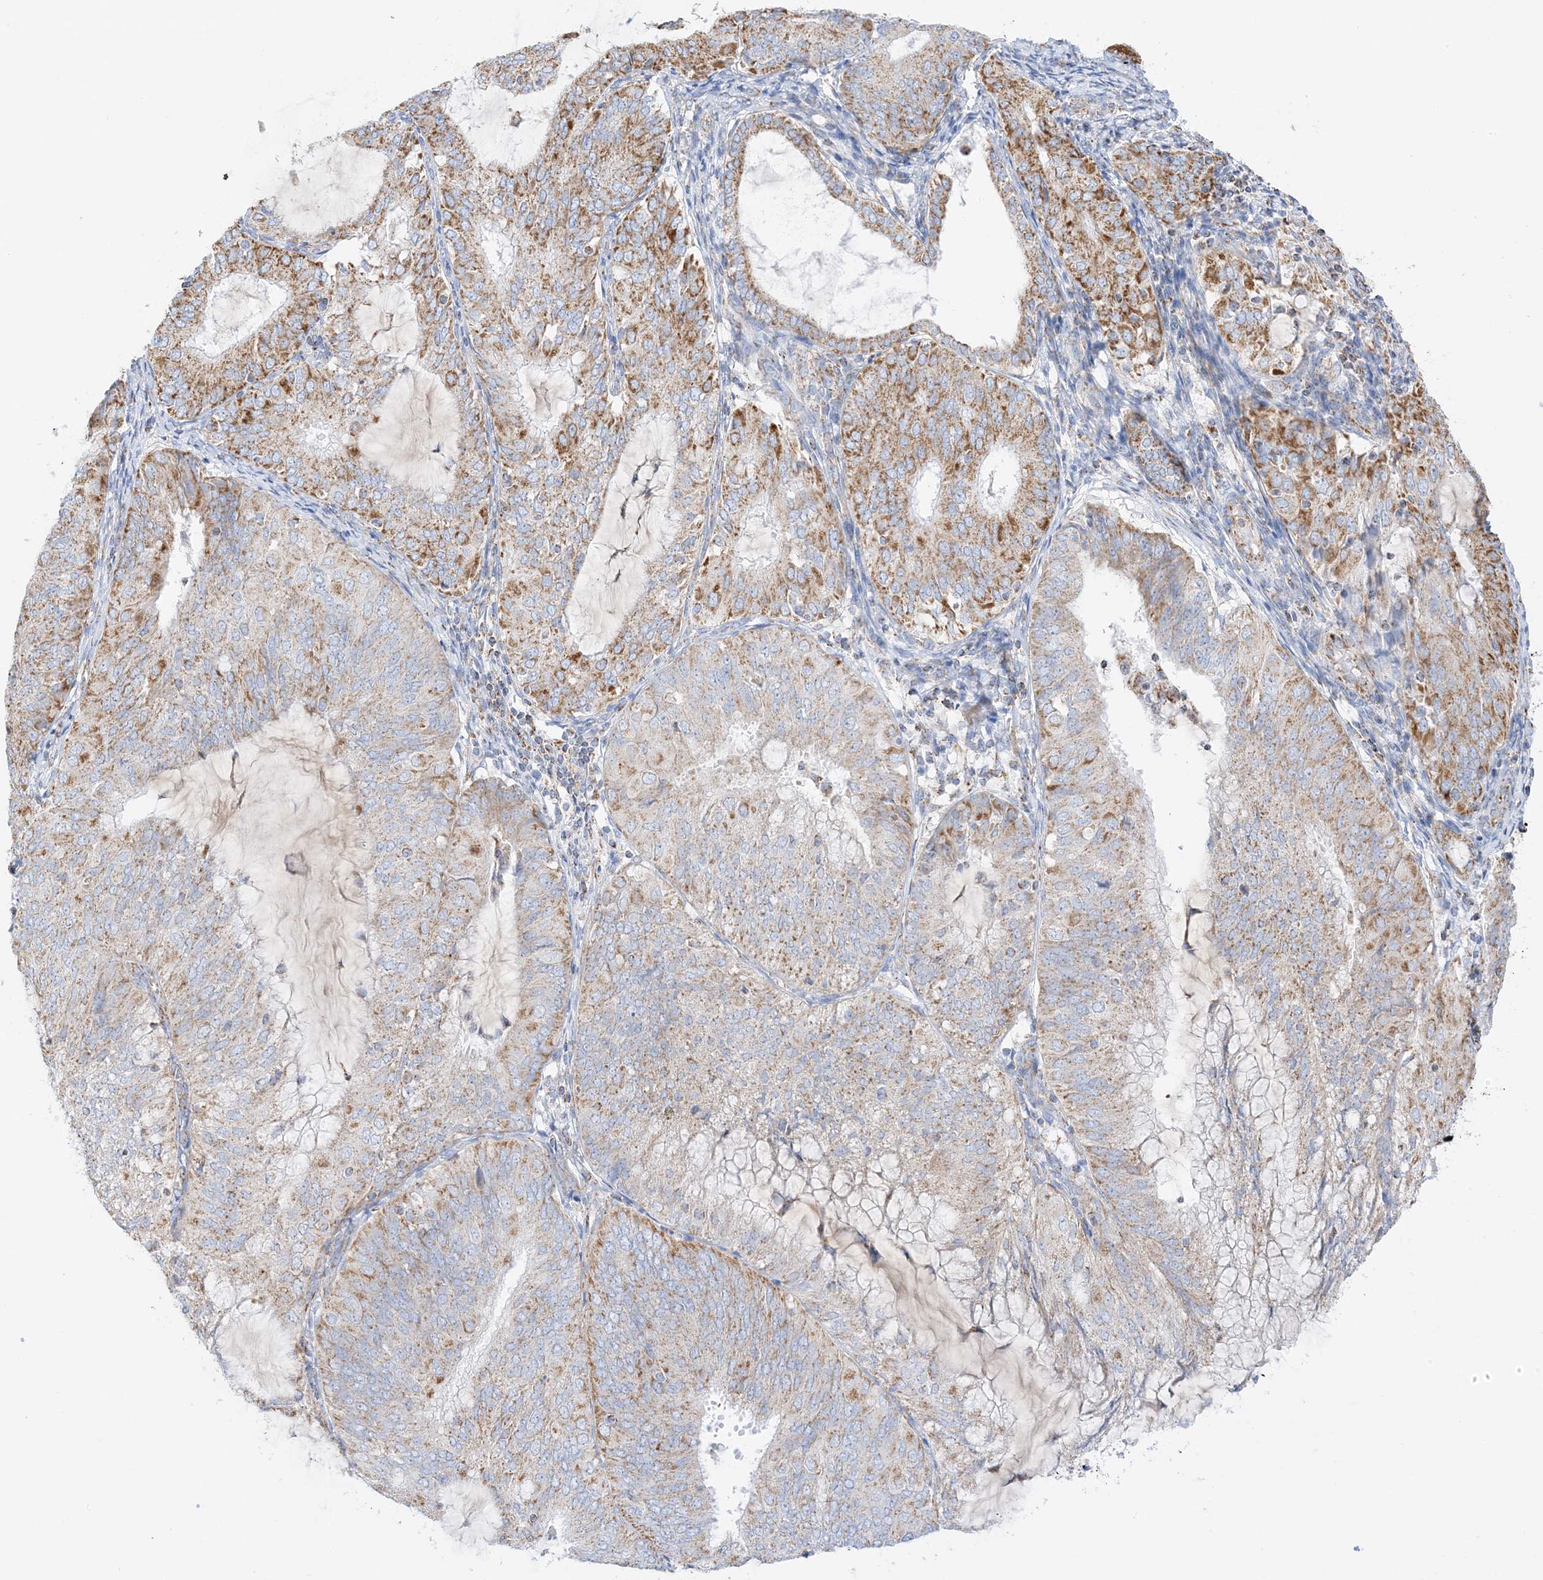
{"staining": {"intensity": "moderate", "quantity": "25%-75%", "location": "cytoplasmic/membranous"}, "tissue": "endometrial cancer", "cell_type": "Tumor cells", "image_type": "cancer", "snomed": [{"axis": "morphology", "description": "Adenocarcinoma, NOS"}, {"axis": "topography", "description": "Endometrium"}], "caption": "A medium amount of moderate cytoplasmic/membranous expression is appreciated in about 25%-75% of tumor cells in endometrial cancer tissue. The protein of interest is stained brown, and the nuclei are stained in blue (DAB IHC with brightfield microscopy, high magnification).", "gene": "CAPN13", "patient": {"sex": "female", "age": 81}}